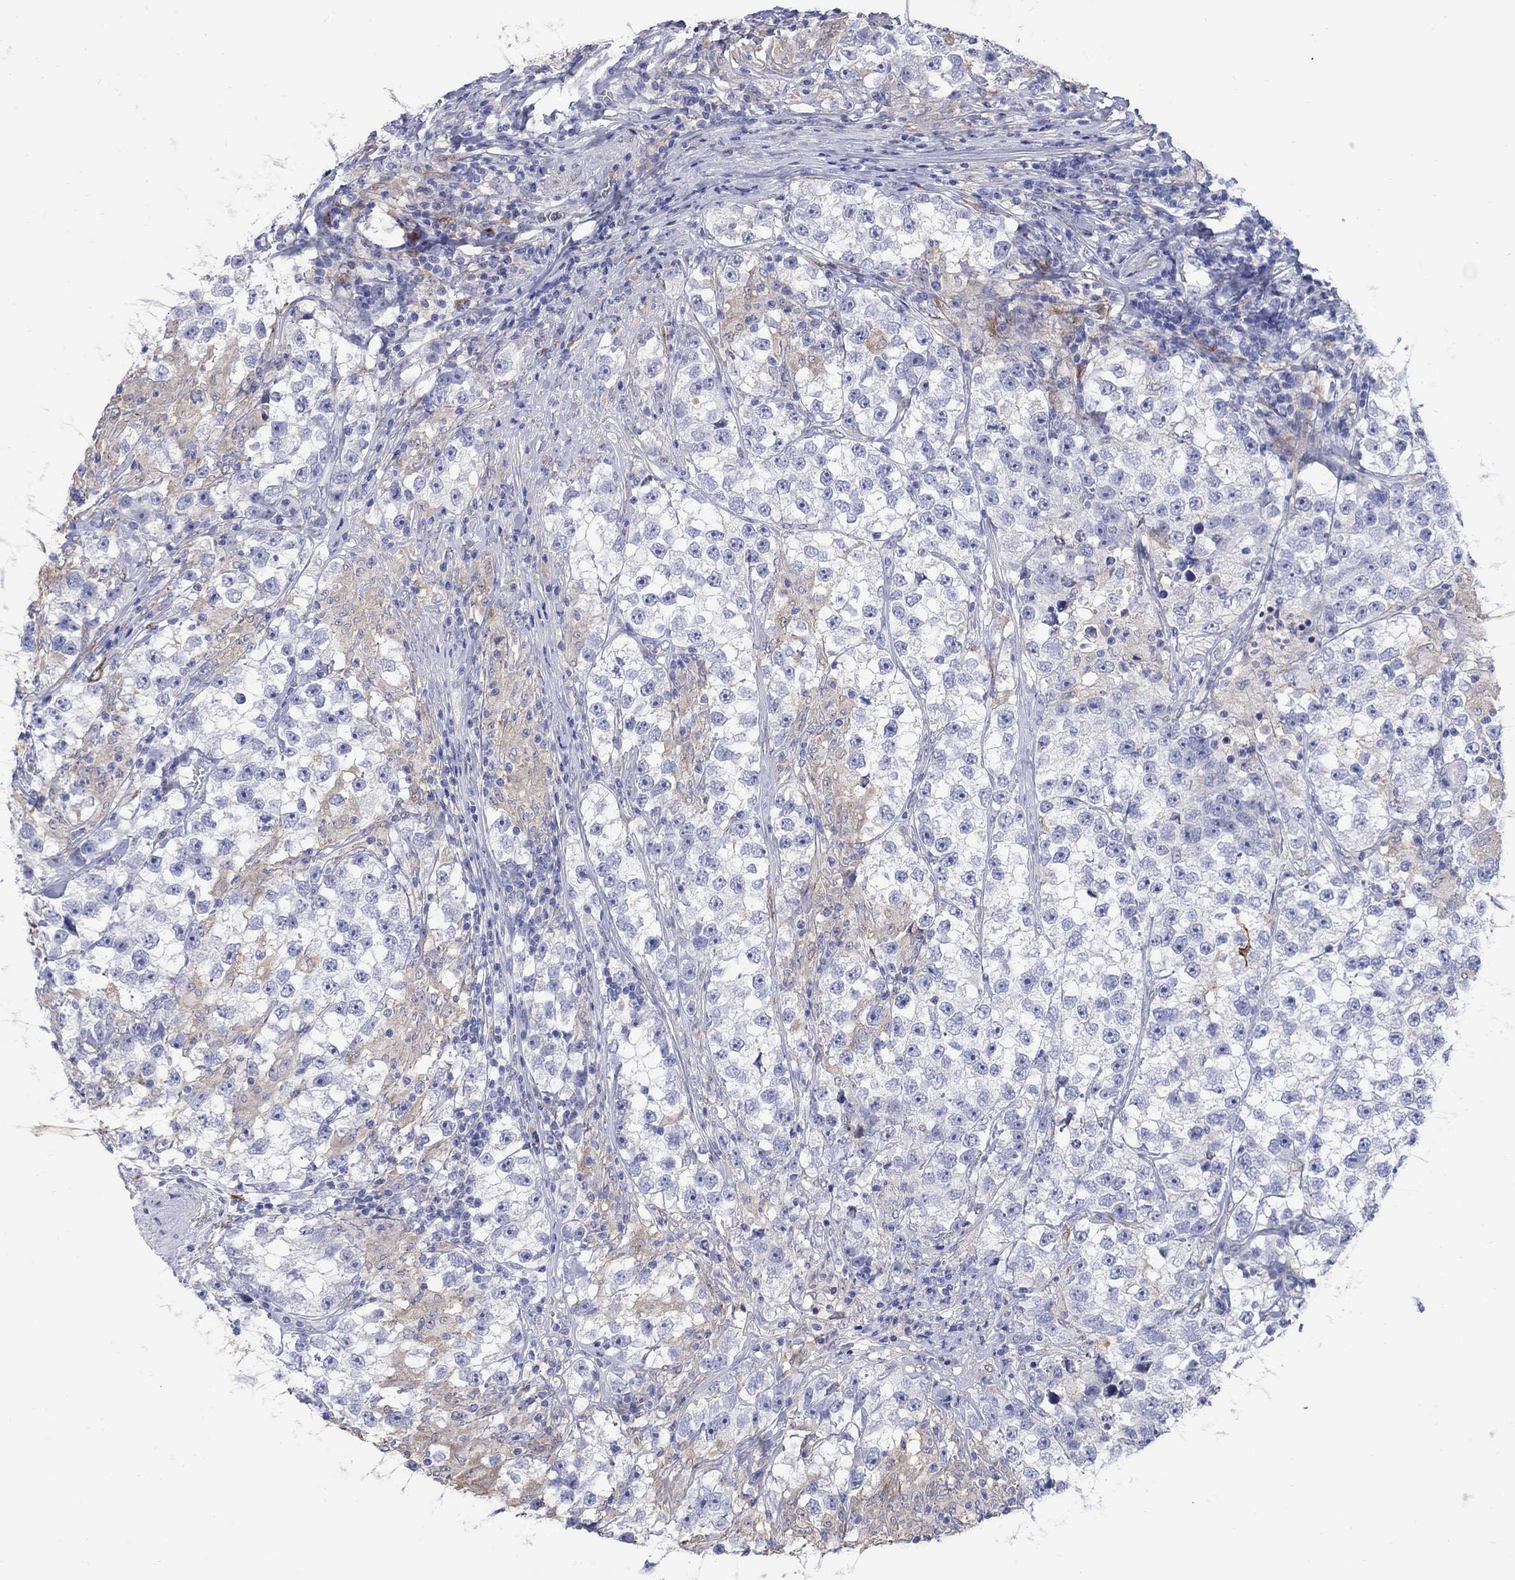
{"staining": {"intensity": "weak", "quantity": "<25%", "location": "cytoplasmic/membranous"}, "tissue": "testis cancer", "cell_type": "Tumor cells", "image_type": "cancer", "snomed": [{"axis": "morphology", "description": "Seminoma, NOS"}, {"axis": "topography", "description": "Testis"}], "caption": "High power microscopy histopathology image of an immunohistochemistry photomicrograph of testis seminoma, revealing no significant positivity in tumor cells.", "gene": "REEP2", "patient": {"sex": "male", "age": 46}}